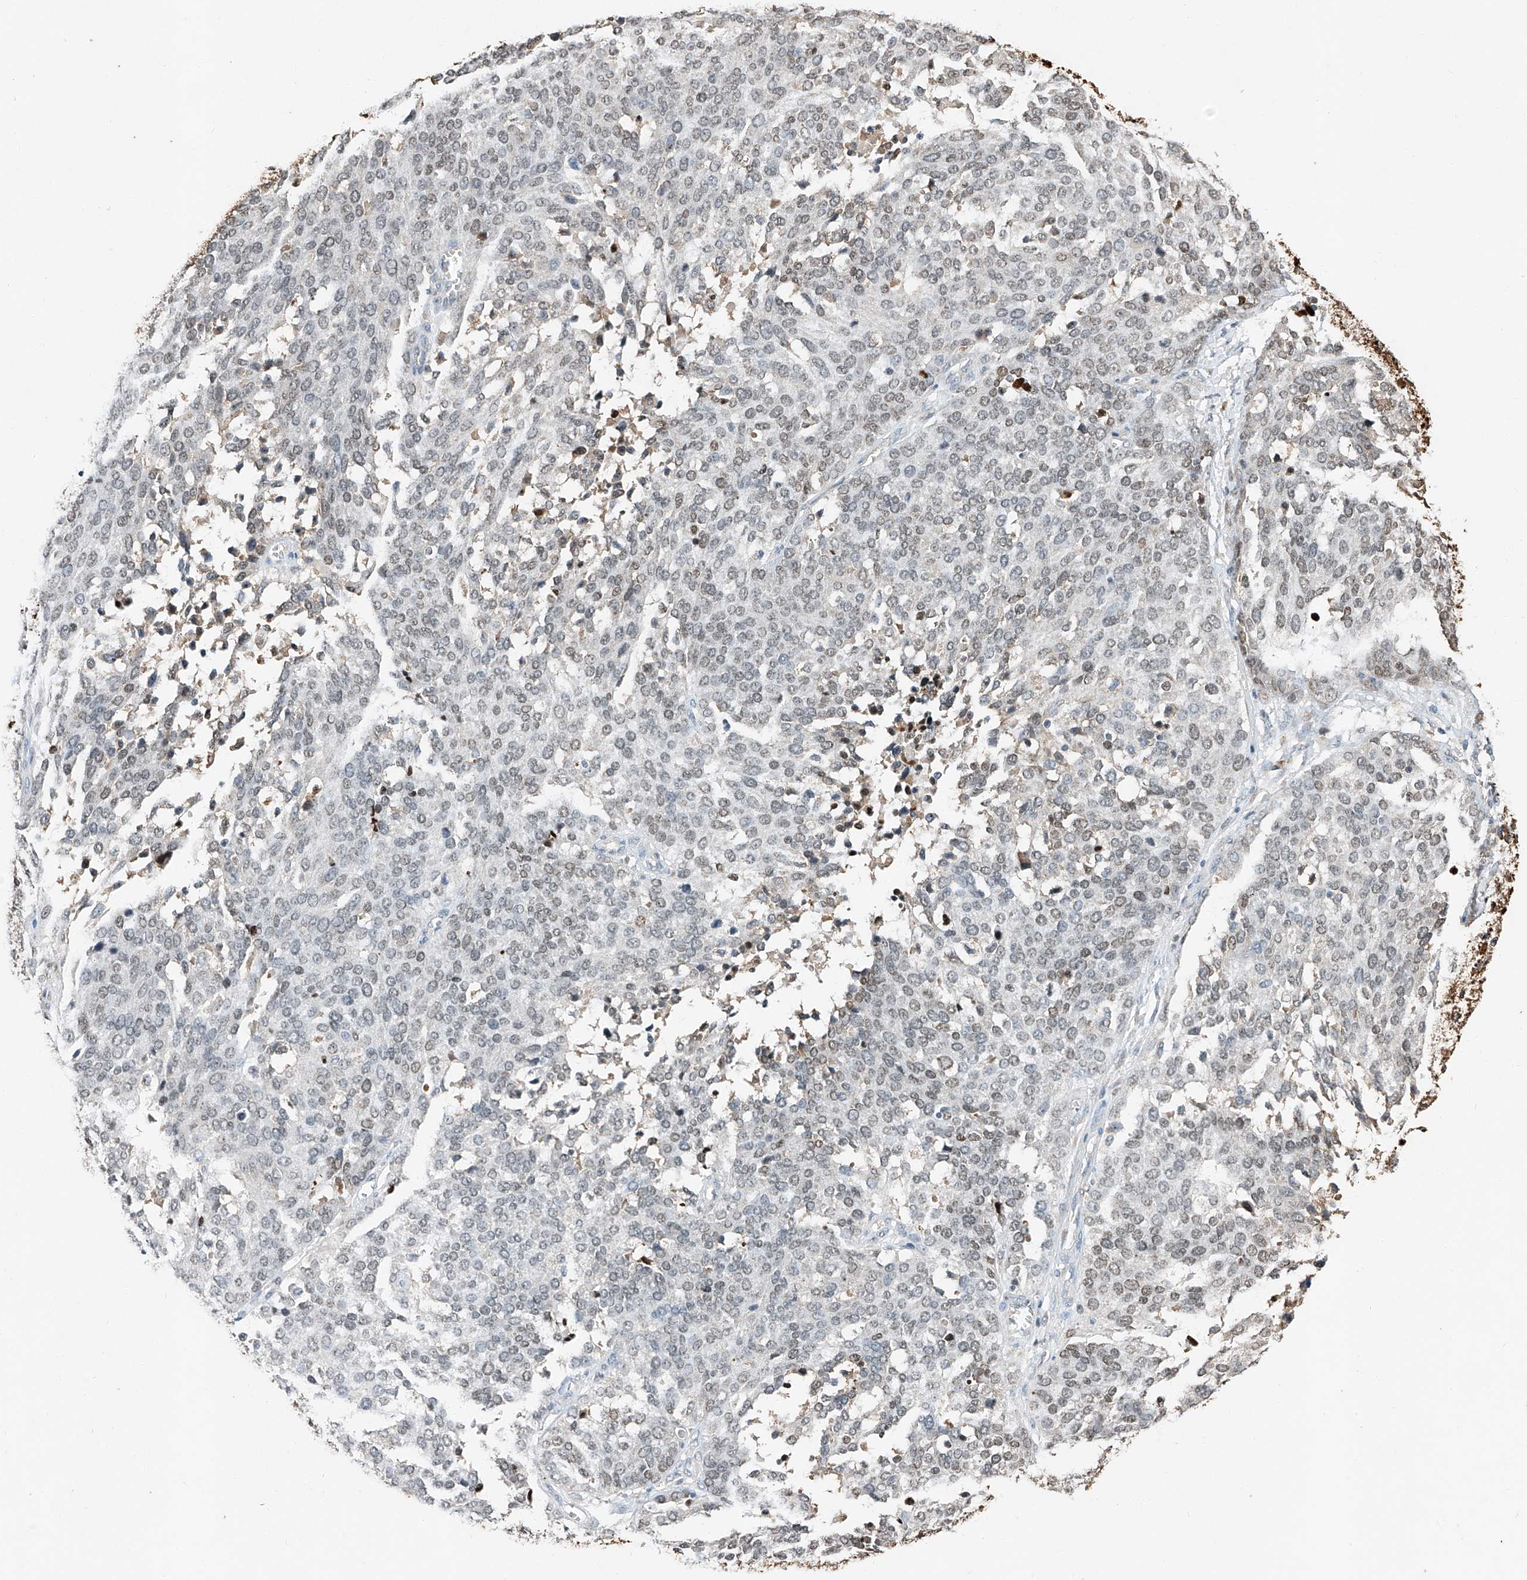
{"staining": {"intensity": "weak", "quantity": "25%-75%", "location": "nuclear"}, "tissue": "ovarian cancer", "cell_type": "Tumor cells", "image_type": "cancer", "snomed": [{"axis": "morphology", "description": "Cystadenocarcinoma, serous, NOS"}, {"axis": "topography", "description": "Ovary"}], "caption": "Tumor cells demonstrate low levels of weak nuclear expression in about 25%-75% of cells in ovarian cancer (serous cystadenocarcinoma).", "gene": "CTDP1", "patient": {"sex": "female", "age": 44}}